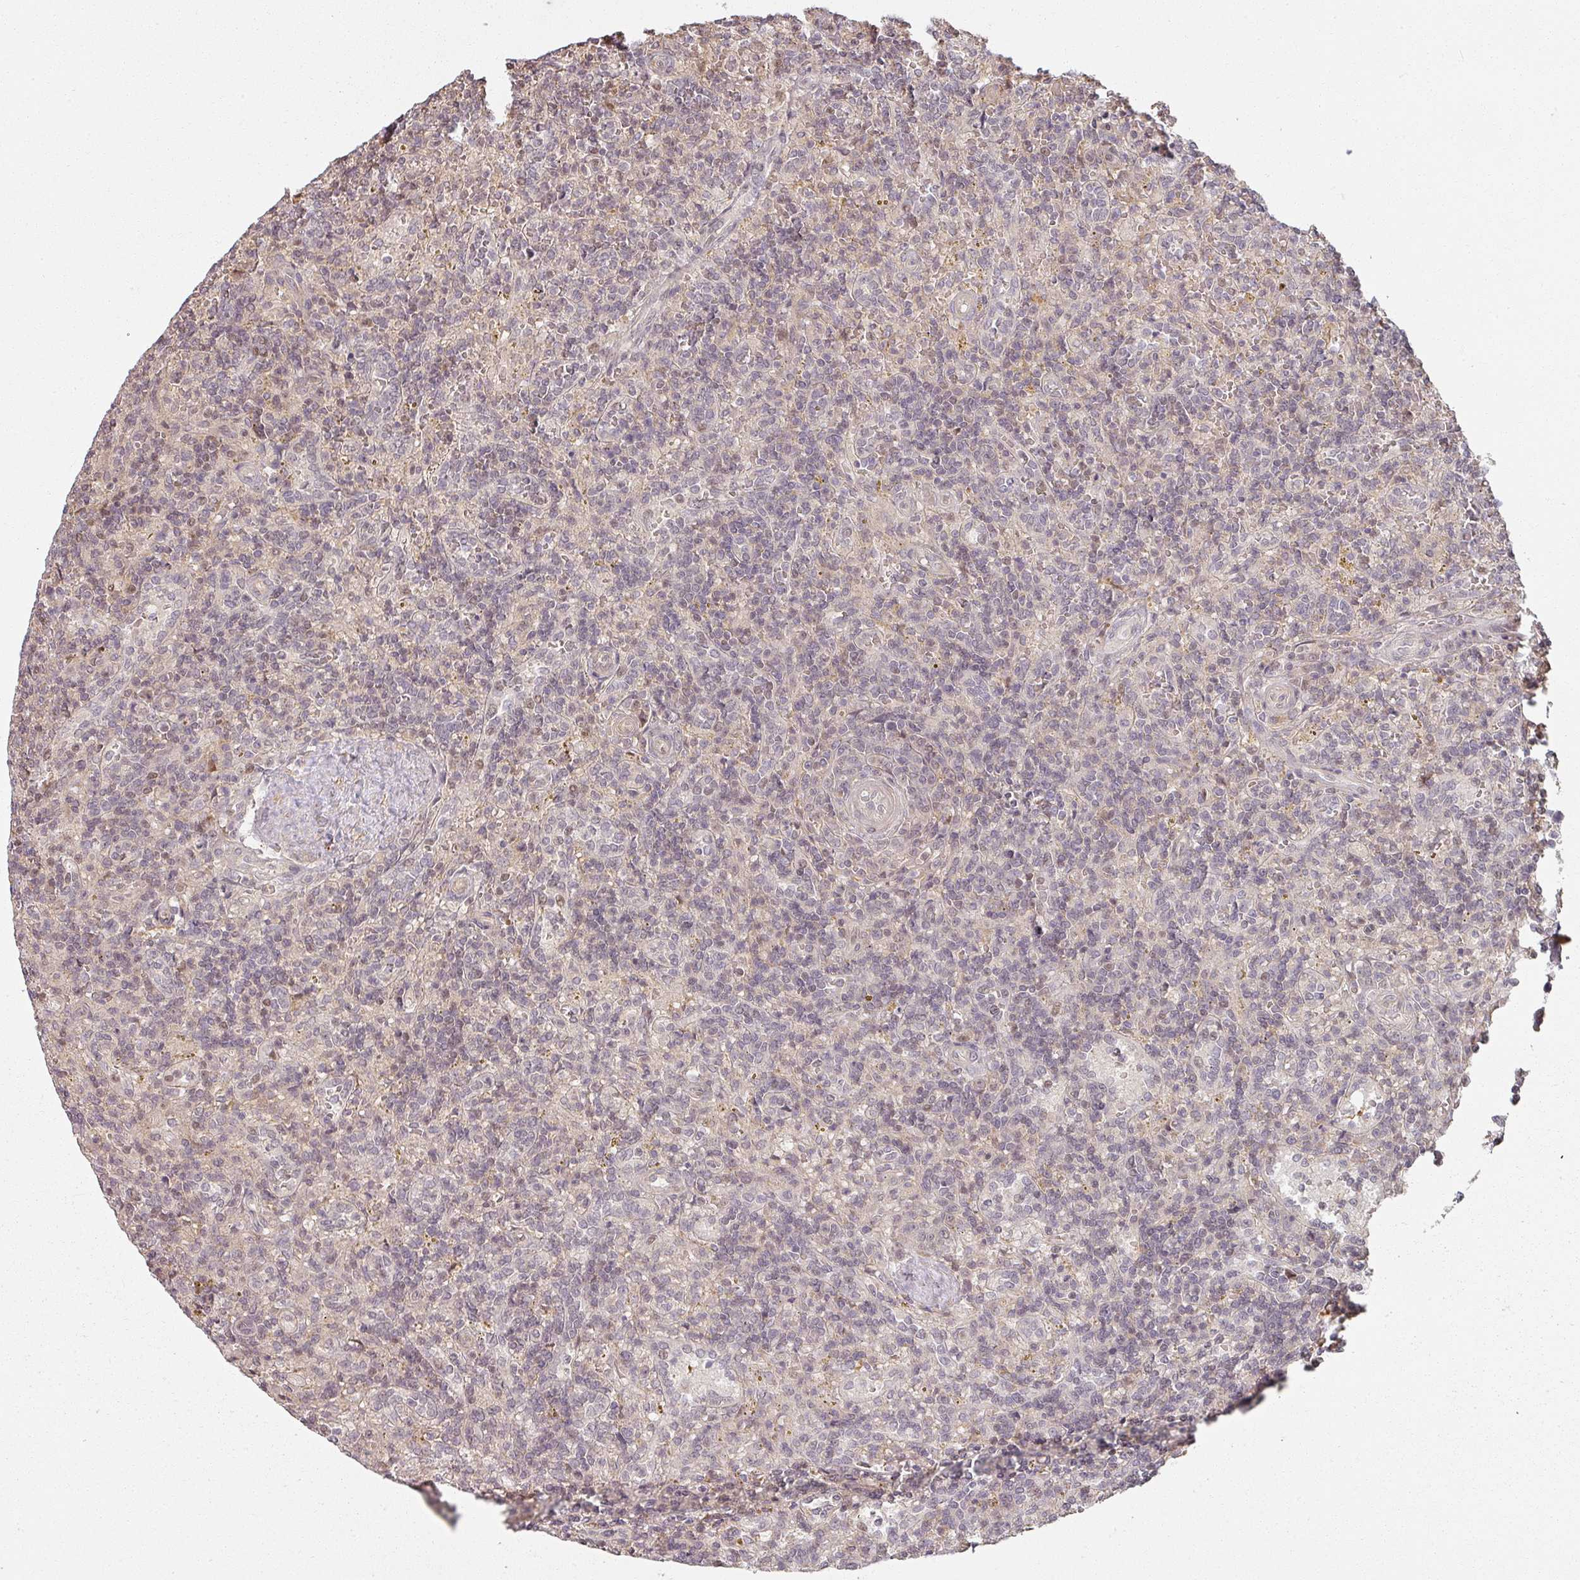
{"staining": {"intensity": "weak", "quantity": "<25%", "location": "nuclear"}, "tissue": "lymphoma", "cell_type": "Tumor cells", "image_type": "cancer", "snomed": [{"axis": "morphology", "description": "Malignant lymphoma, non-Hodgkin's type, Low grade"}, {"axis": "topography", "description": "Spleen"}], "caption": "This histopathology image is of lymphoma stained with immunohistochemistry to label a protein in brown with the nuclei are counter-stained blue. There is no positivity in tumor cells. (Brightfield microscopy of DAB (3,3'-diaminobenzidine) IHC at high magnification).", "gene": "MED19", "patient": {"sex": "male", "age": 67}}